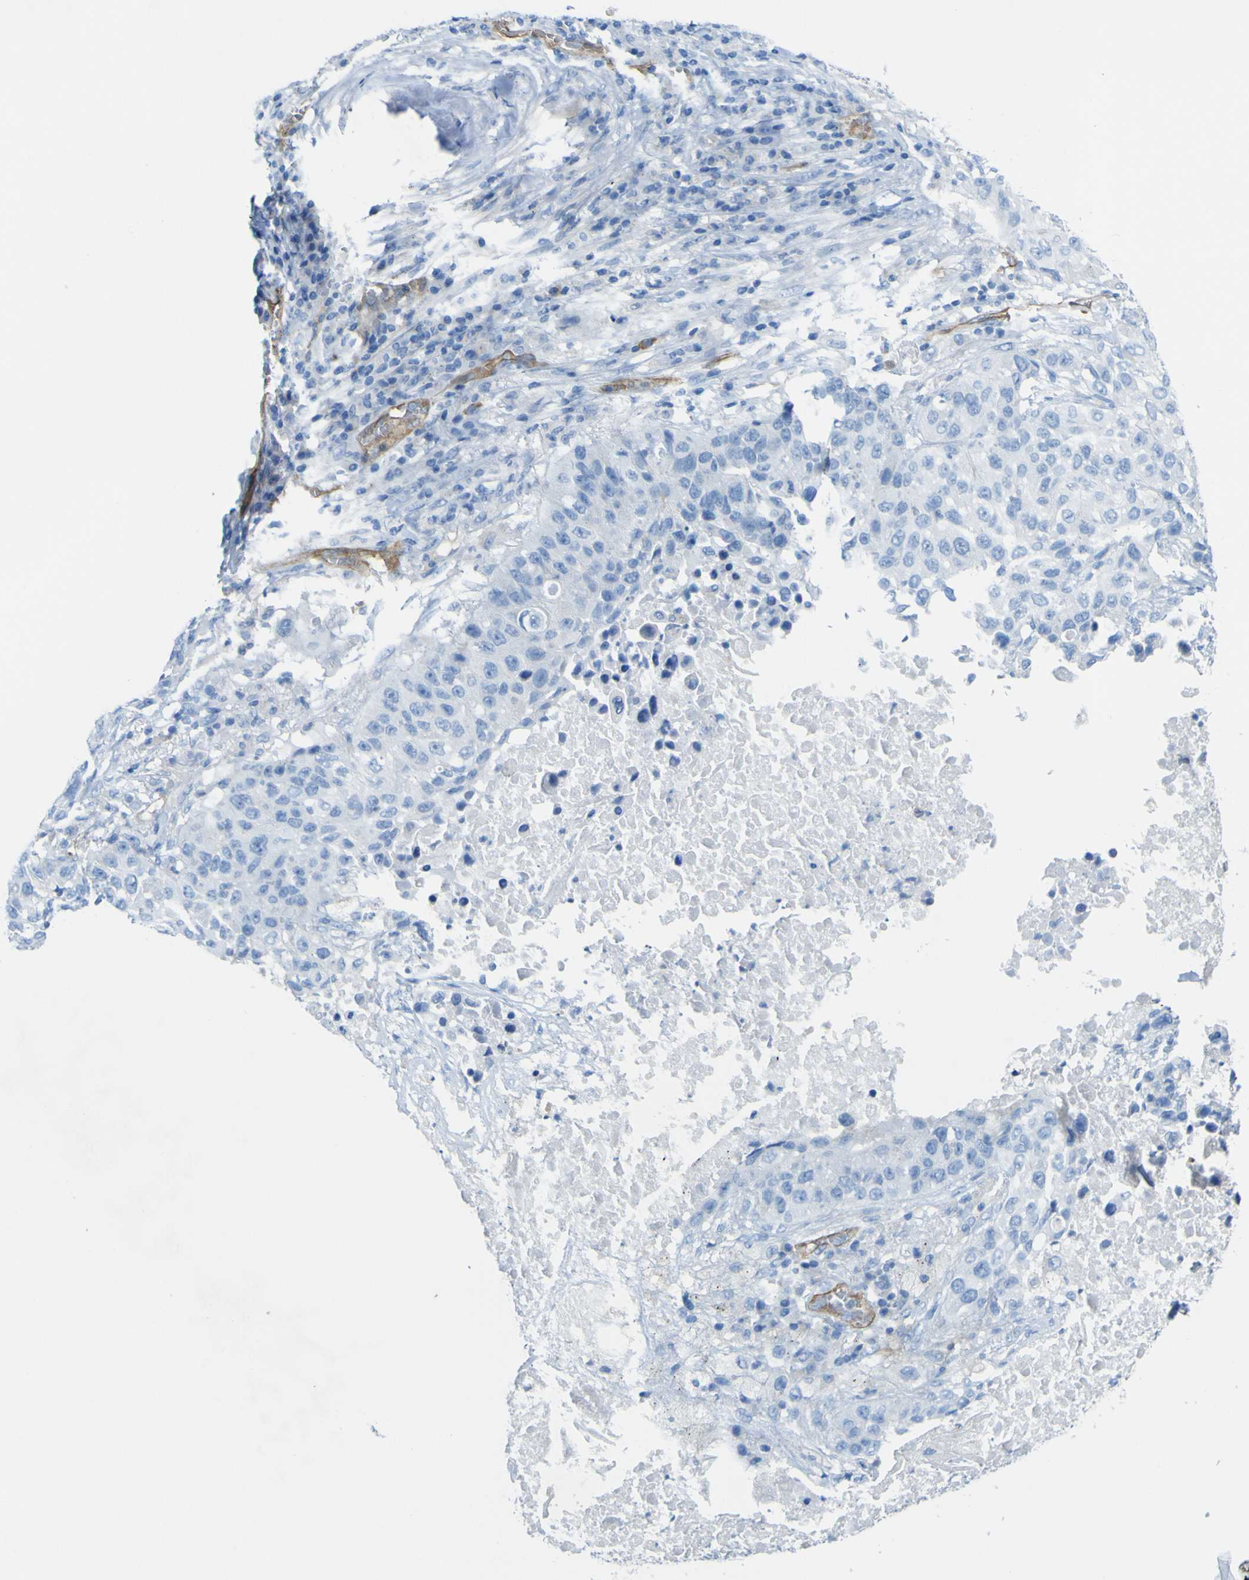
{"staining": {"intensity": "negative", "quantity": "none", "location": "none"}, "tissue": "lung cancer", "cell_type": "Tumor cells", "image_type": "cancer", "snomed": [{"axis": "morphology", "description": "Squamous cell carcinoma, NOS"}, {"axis": "topography", "description": "Lung"}], "caption": "An IHC image of lung cancer is shown. There is no staining in tumor cells of lung cancer.", "gene": "CD93", "patient": {"sex": "male", "age": 57}}